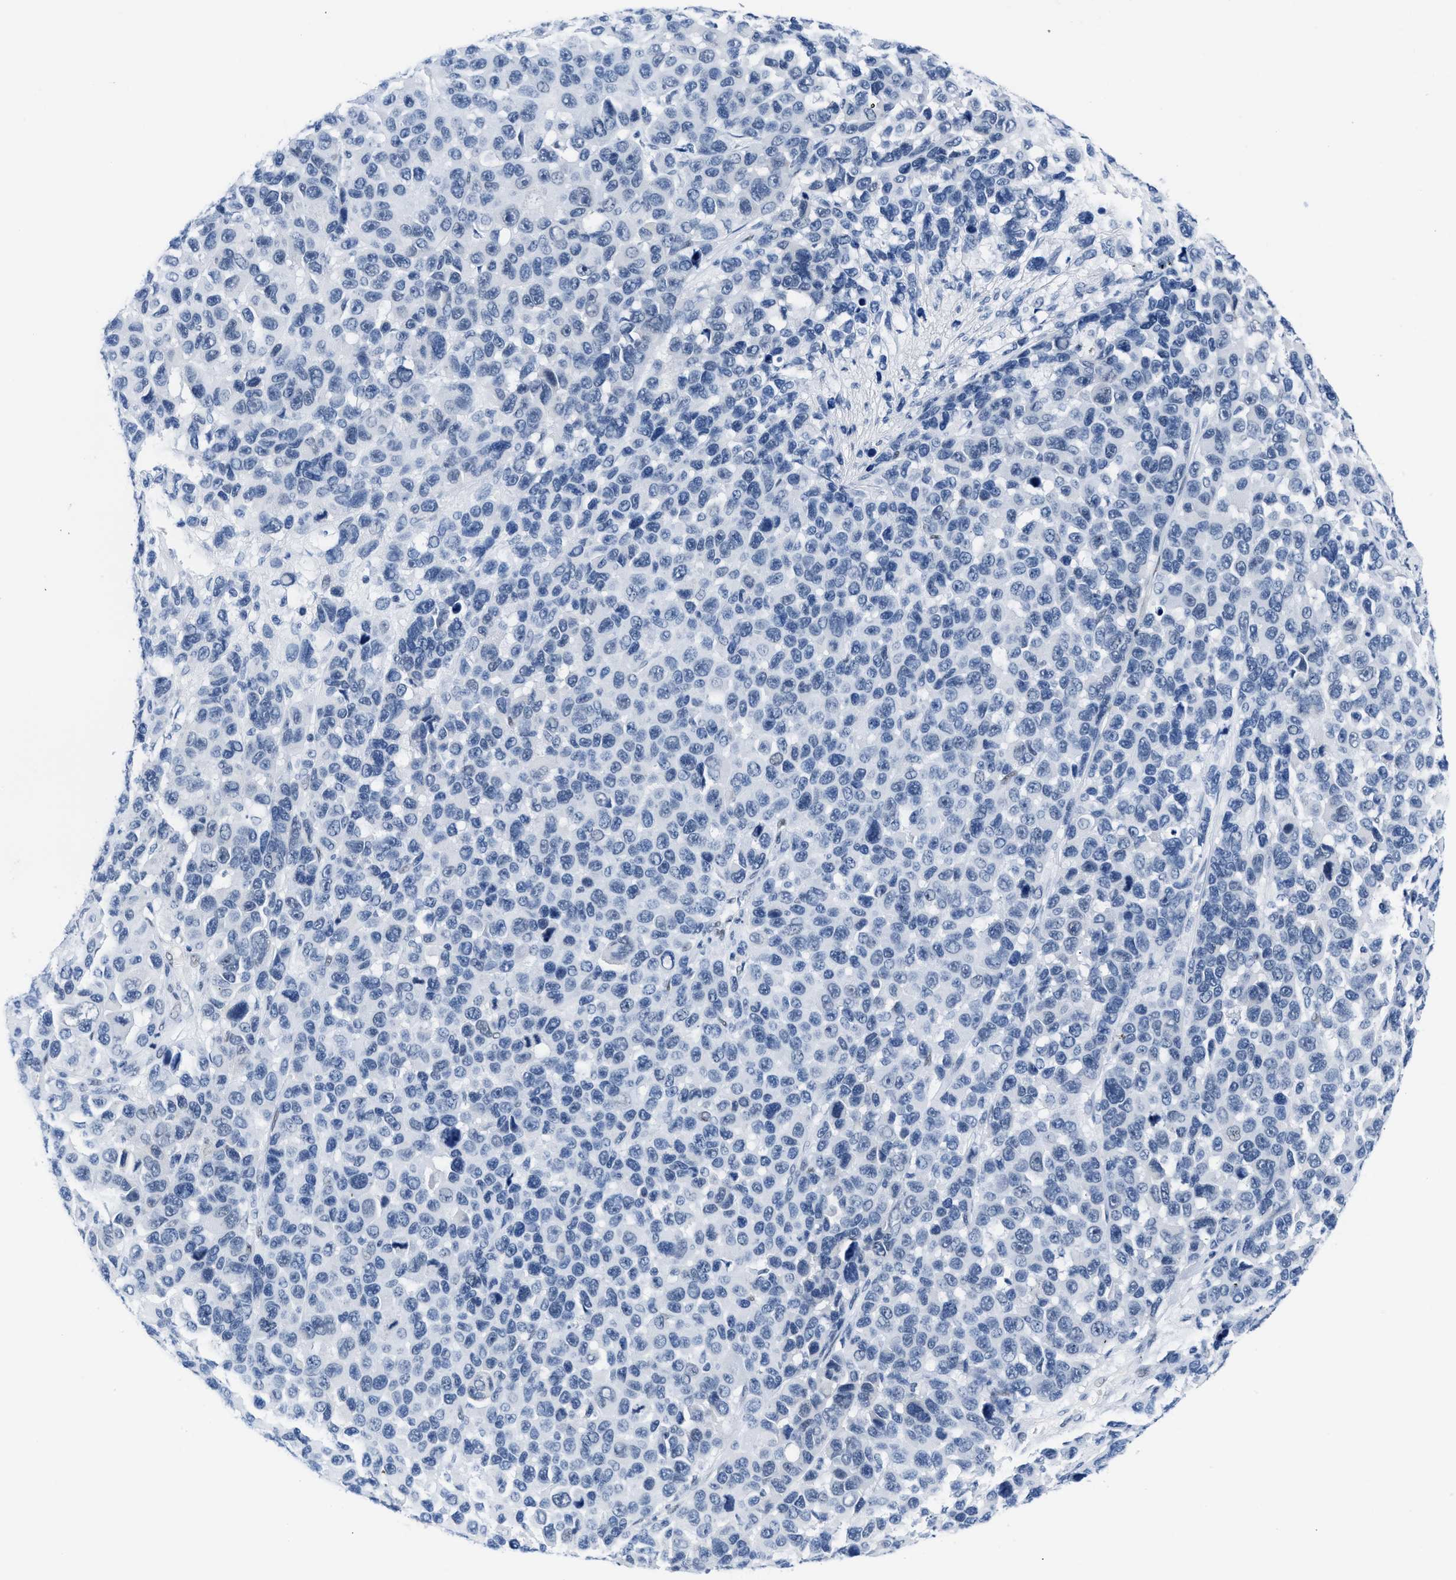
{"staining": {"intensity": "negative", "quantity": "none", "location": "none"}, "tissue": "melanoma", "cell_type": "Tumor cells", "image_type": "cancer", "snomed": [{"axis": "morphology", "description": "Malignant melanoma, NOS"}, {"axis": "topography", "description": "Skin"}], "caption": "This photomicrograph is of melanoma stained with immunohistochemistry (IHC) to label a protein in brown with the nuclei are counter-stained blue. There is no positivity in tumor cells.", "gene": "CTBP1", "patient": {"sex": "male", "age": 53}}